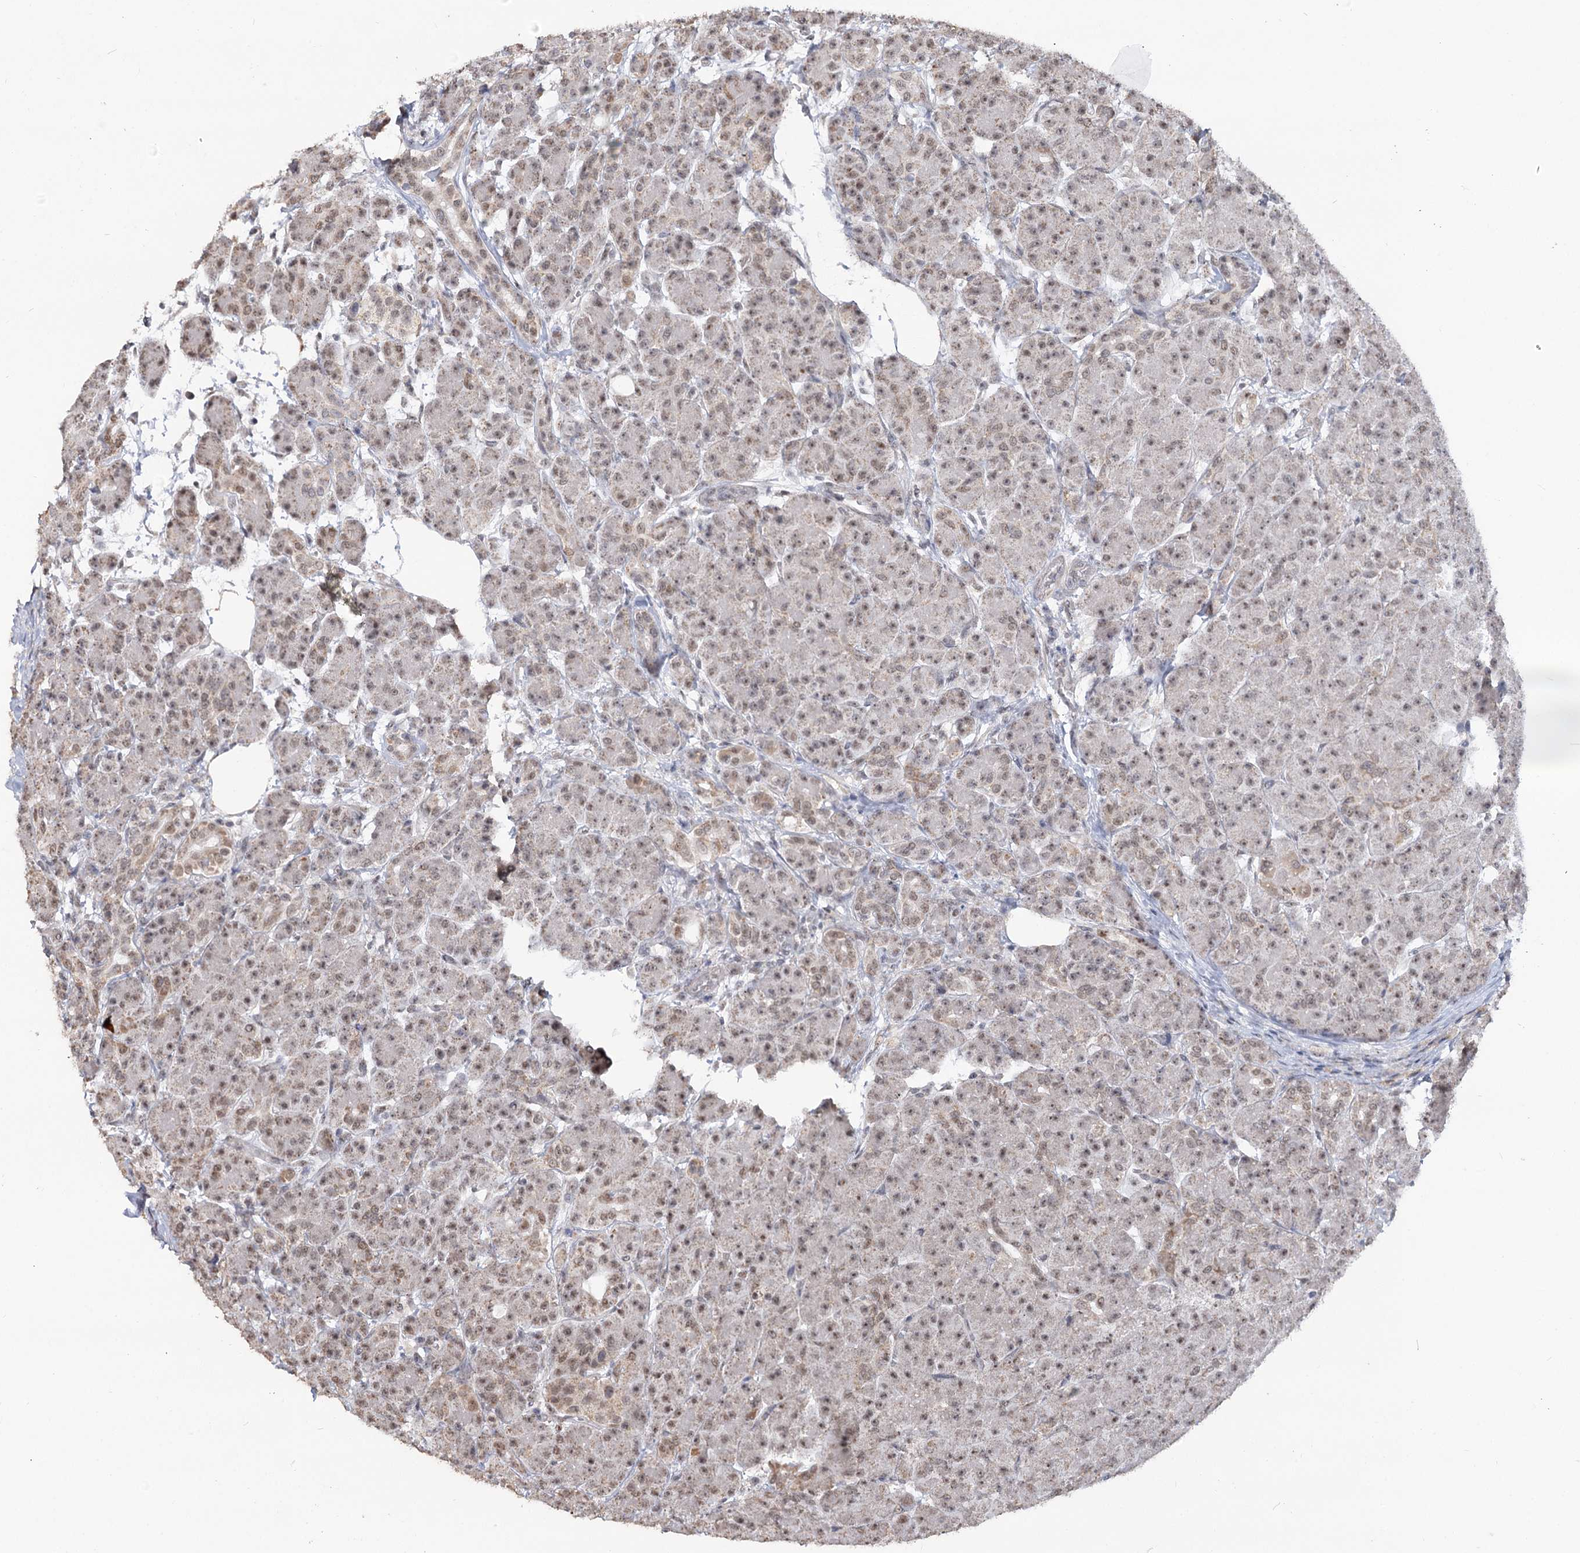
{"staining": {"intensity": "weak", "quantity": "25%-75%", "location": "nuclear"}, "tissue": "pancreas", "cell_type": "Exocrine glandular cells", "image_type": "normal", "snomed": [{"axis": "morphology", "description": "Normal tissue, NOS"}, {"axis": "topography", "description": "Pancreas"}], "caption": "Weak nuclear positivity for a protein is identified in approximately 25%-75% of exocrine glandular cells of unremarkable pancreas using immunohistochemistry (IHC).", "gene": "RUFY4", "patient": {"sex": "male", "age": 63}}